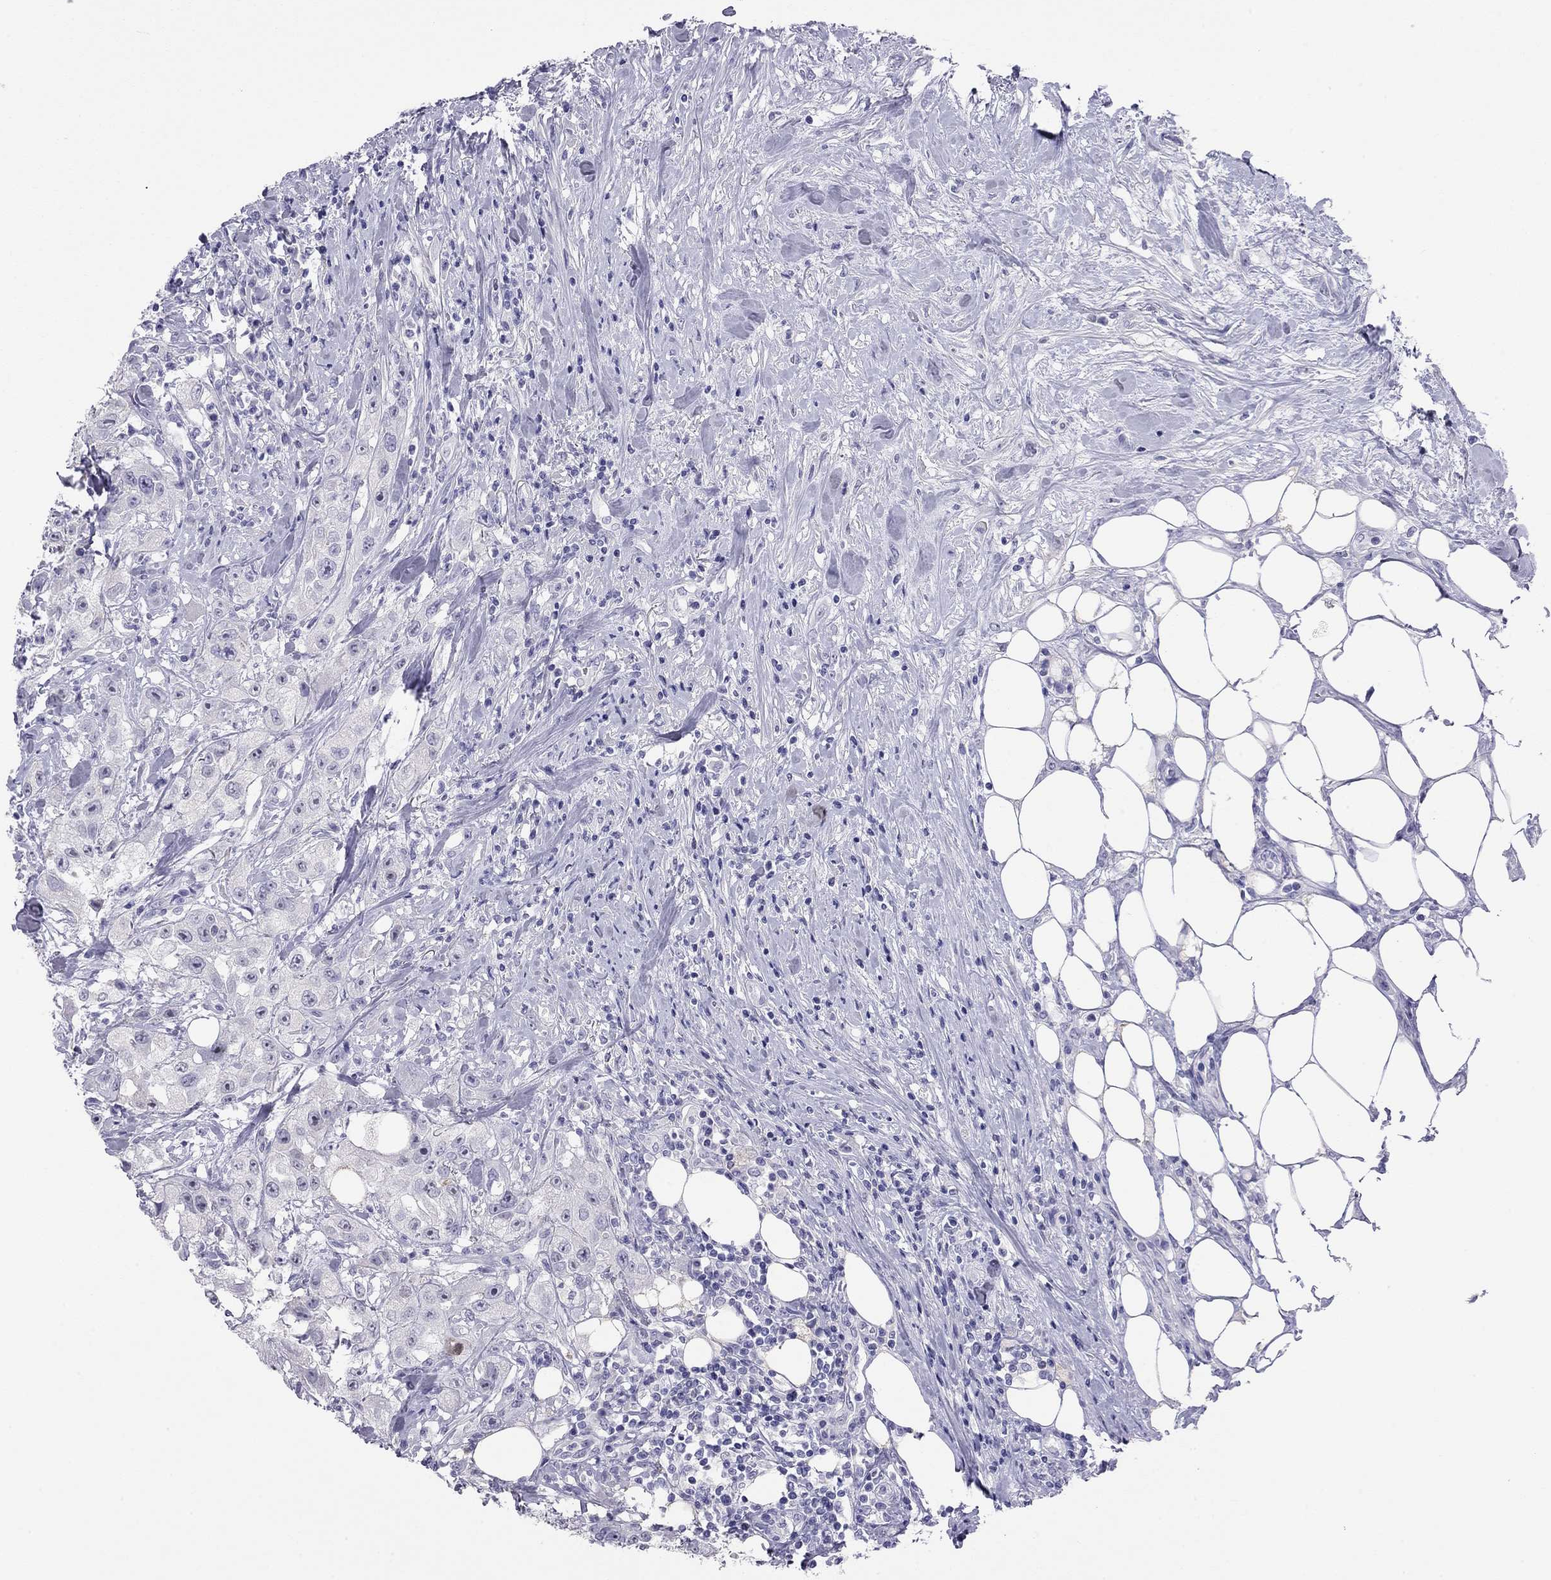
{"staining": {"intensity": "negative", "quantity": "none", "location": "none"}, "tissue": "urothelial cancer", "cell_type": "Tumor cells", "image_type": "cancer", "snomed": [{"axis": "morphology", "description": "Urothelial carcinoma, High grade"}, {"axis": "topography", "description": "Urinary bladder"}], "caption": "An immunohistochemistry photomicrograph of urothelial cancer is shown. There is no staining in tumor cells of urothelial cancer.", "gene": "ODF4", "patient": {"sex": "male", "age": 79}}